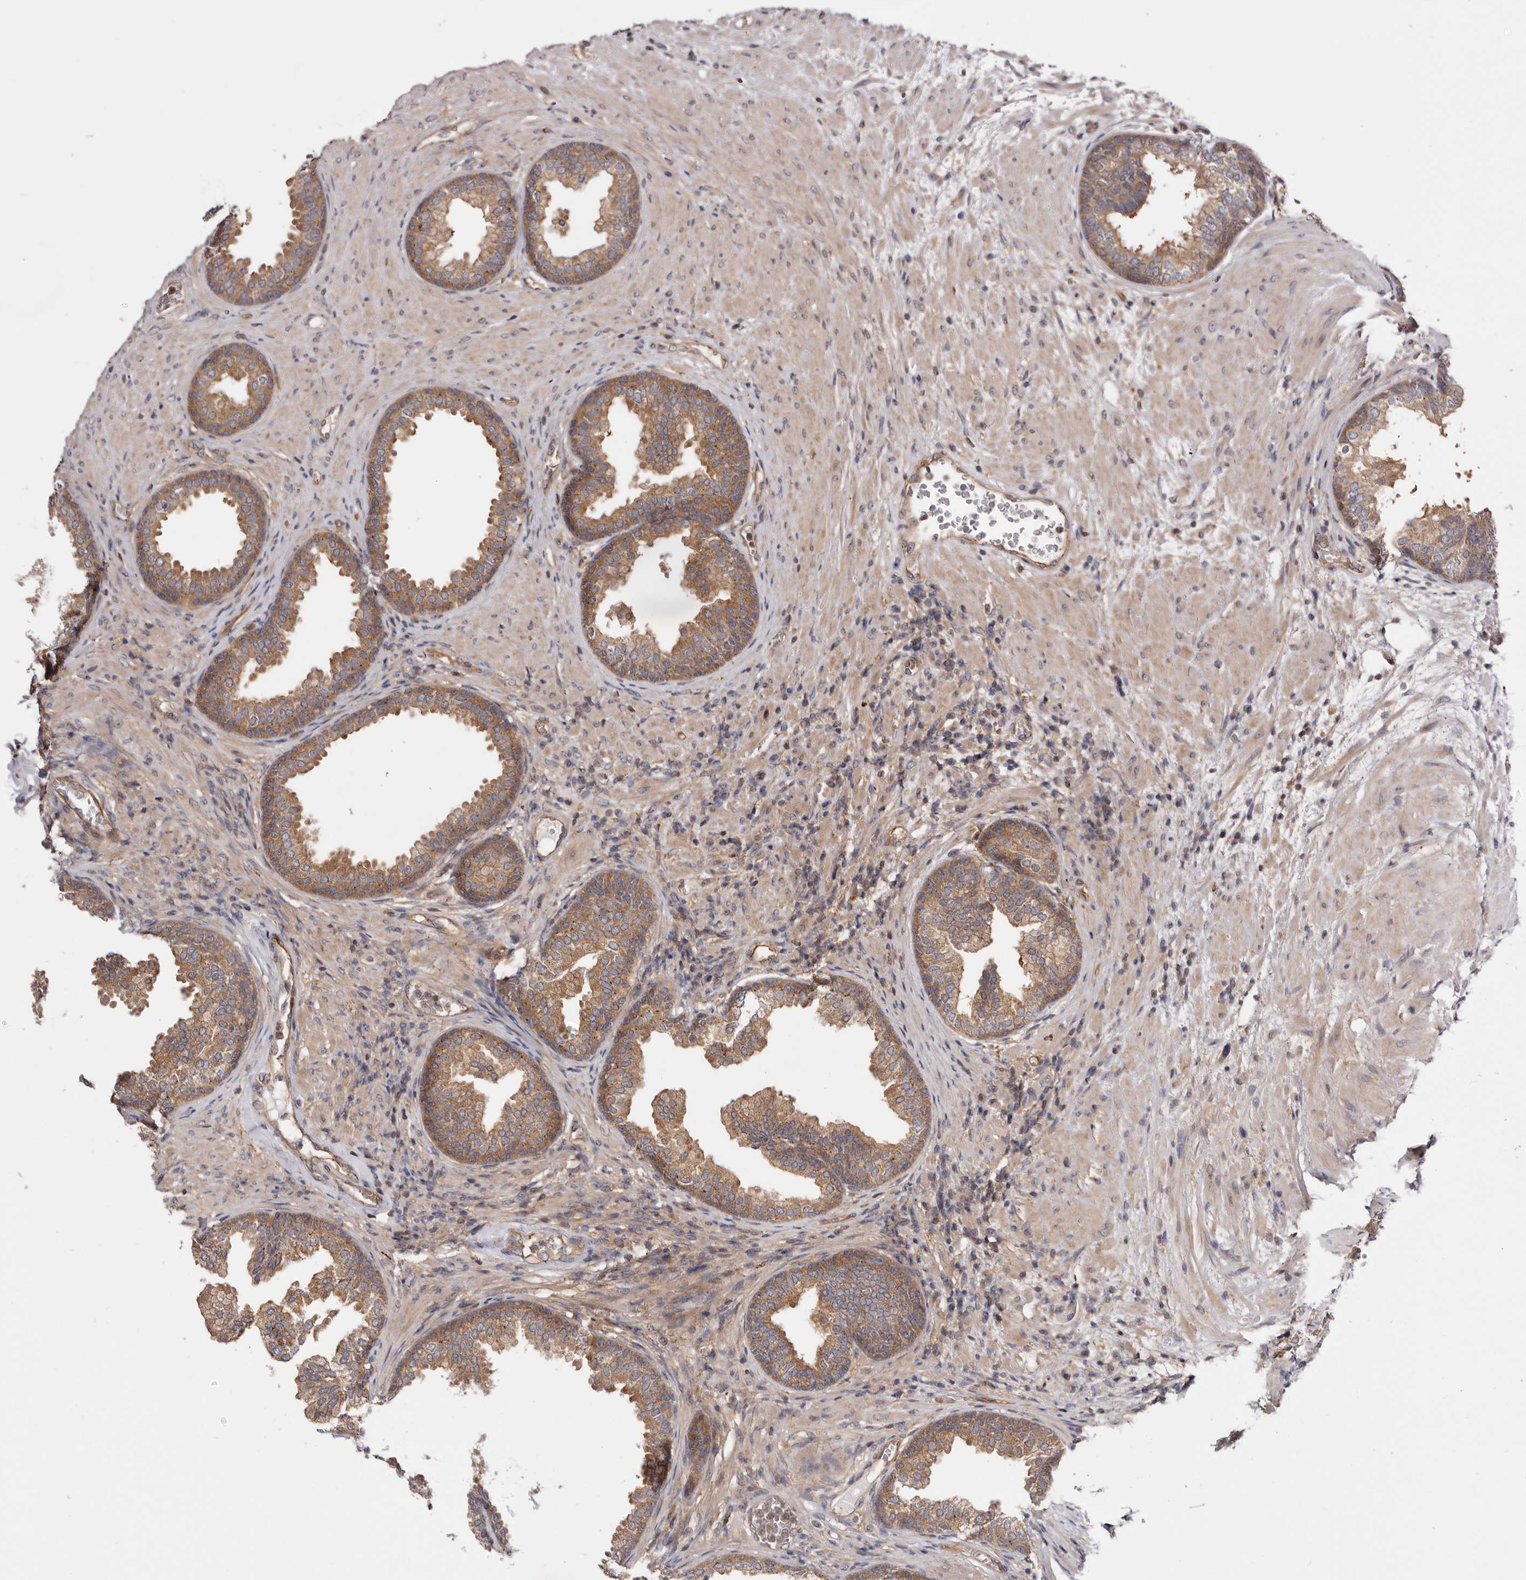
{"staining": {"intensity": "moderate", "quantity": "25%-75%", "location": "cytoplasmic/membranous"}, "tissue": "prostate", "cell_type": "Glandular cells", "image_type": "normal", "snomed": [{"axis": "morphology", "description": "Normal tissue, NOS"}, {"axis": "topography", "description": "Prostate"}], "caption": "DAB immunohistochemical staining of normal human prostate reveals moderate cytoplasmic/membranous protein staining in about 25%-75% of glandular cells. The protein of interest is shown in brown color, while the nuclei are stained blue.", "gene": "PANK4", "patient": {"sex": "male", "age": 76}}